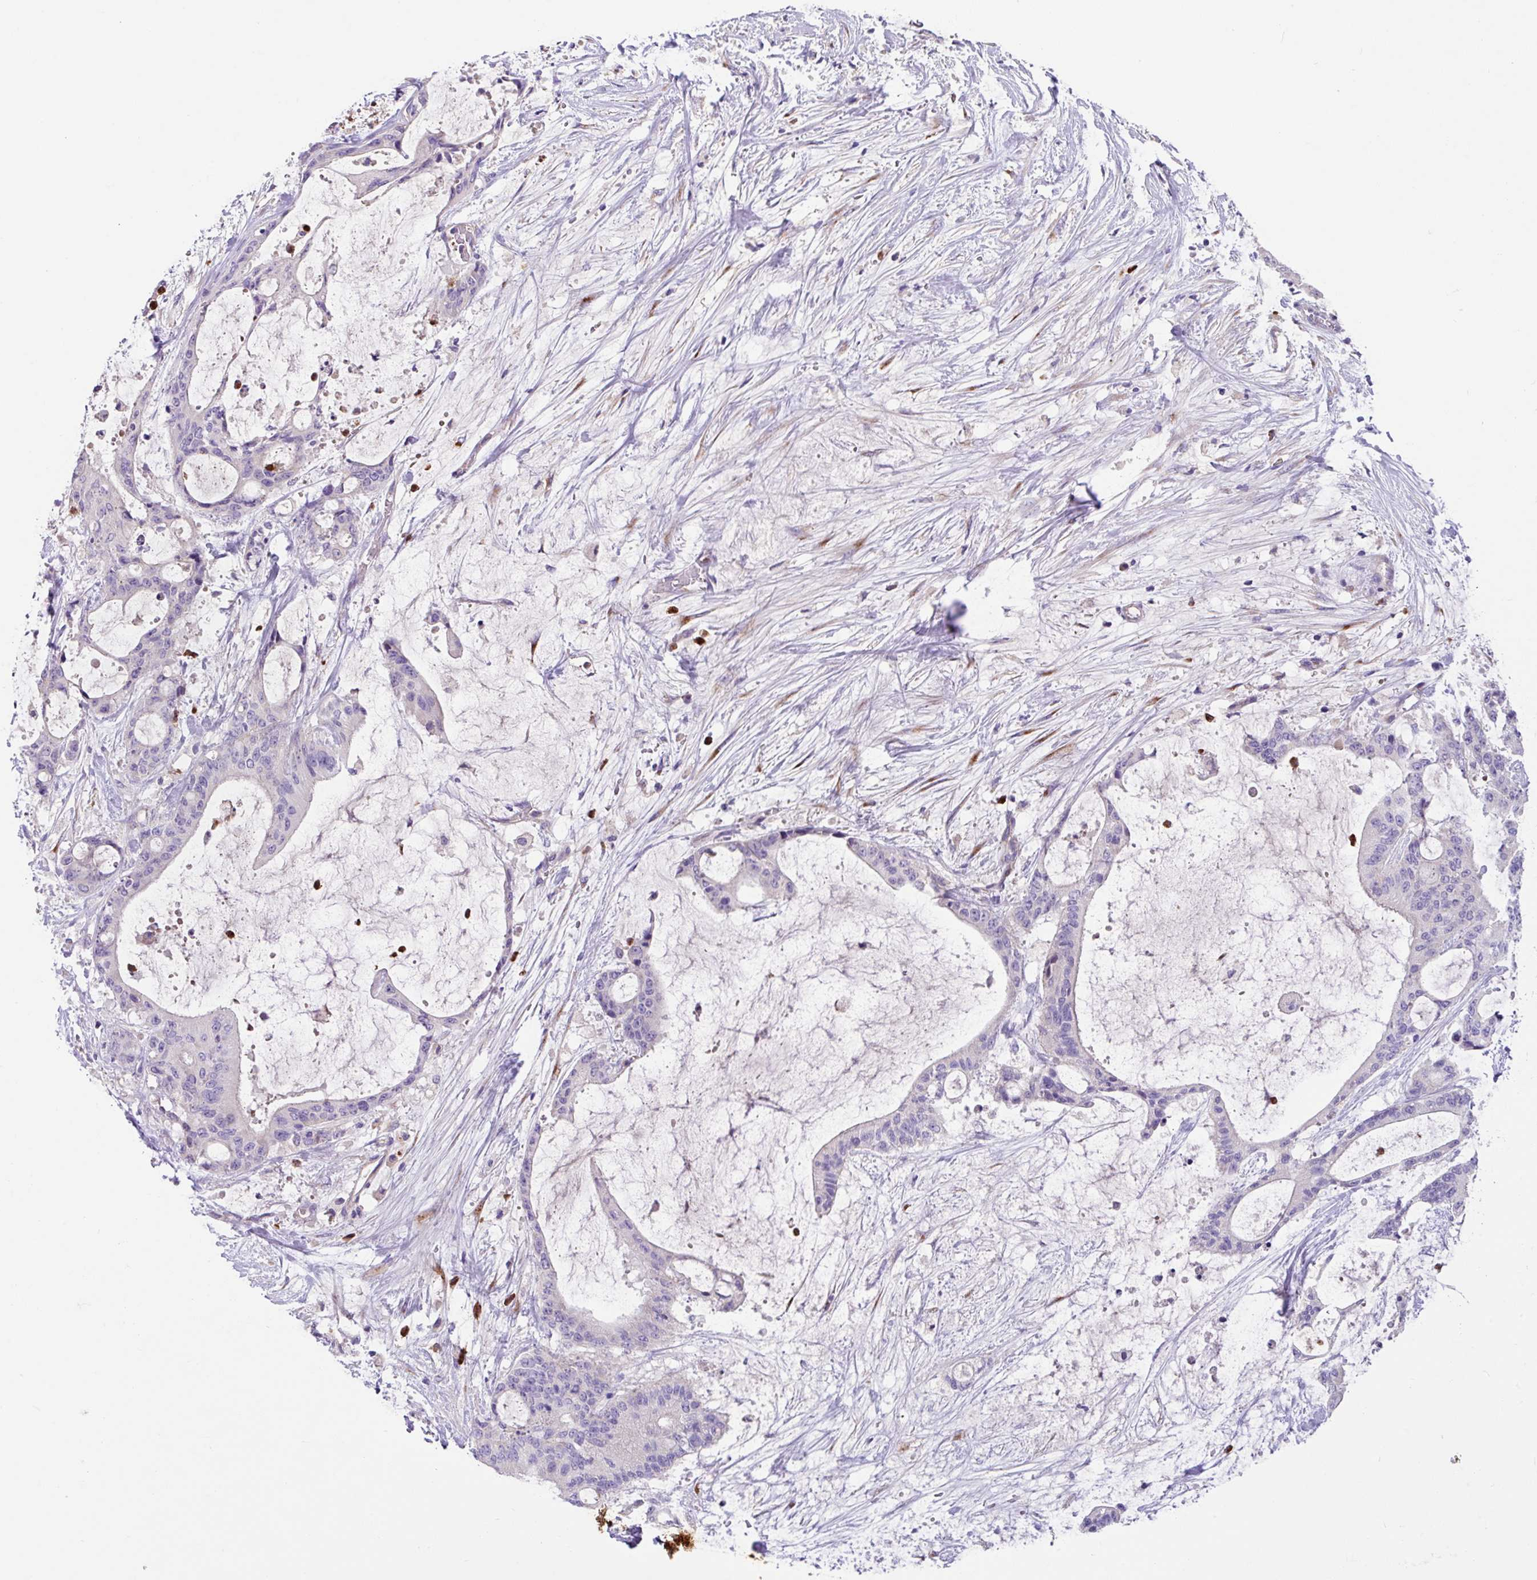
{"staining": {"intensity": "negative", "quantity": "none", "location": "none"}, "tissue": "liver cancer", "cell_type": "Tumor cells", "image_type": "cancer", "snomed": [{"axis": "morphology", "description": "Normal tissue, NOS"}, {"axis": "morphology", "description": "Cholangiocarcinoma"}, {"axis": "topography", "description": "Liver"}, {"axis": "topography", "description": "Peripheral nerve tissue"}], "caption": "Liver cancer was stained to show a protein in brown. There is no significant staining in tumor cells.", "gene": "CRISP3", "patient": {"sex": "female", "age": 73}}